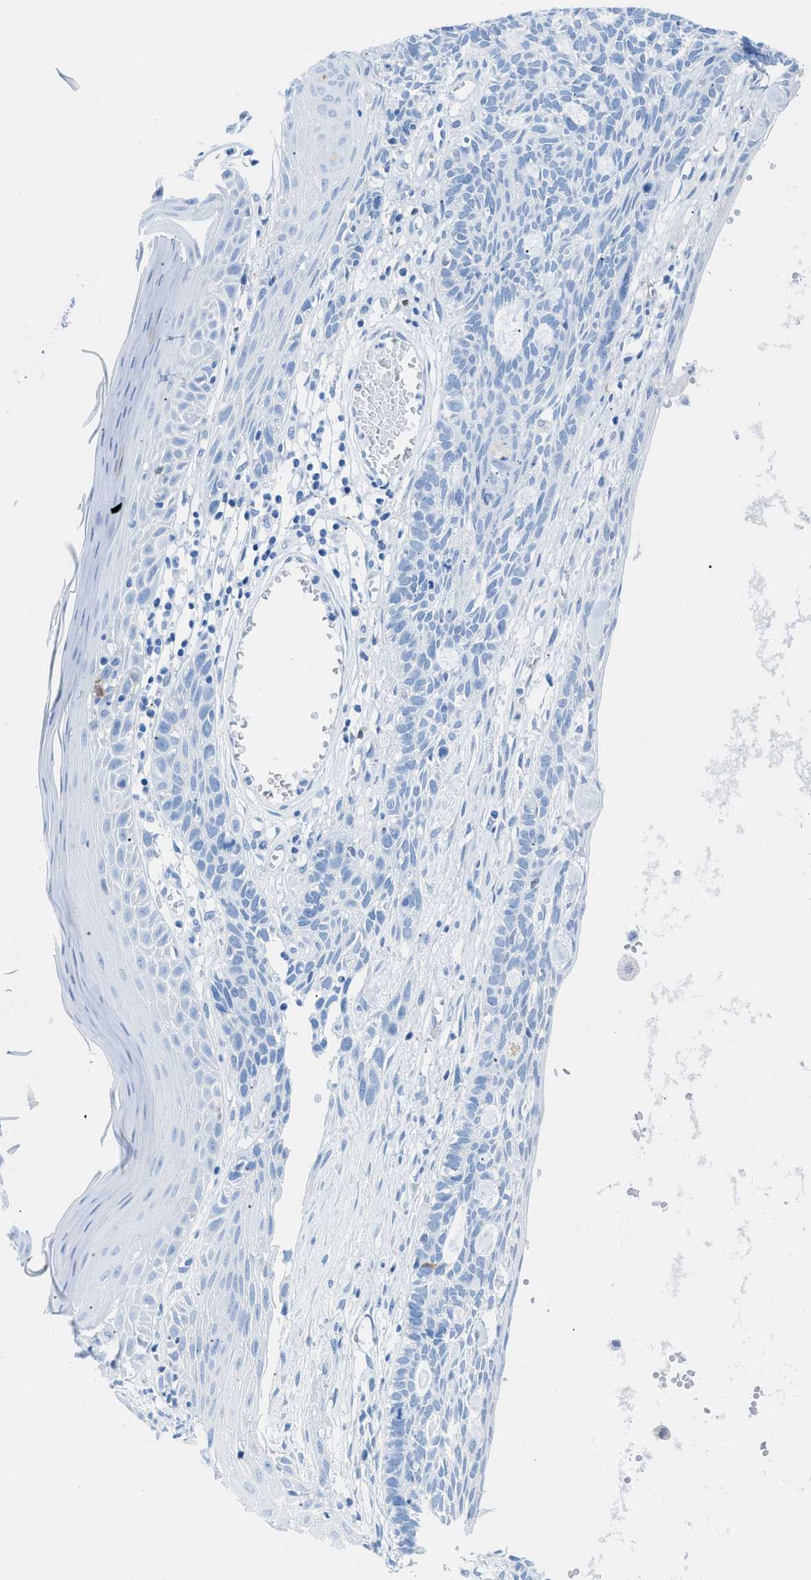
{"staining": {"intensity": "negative", "quantity": "none", "location": "none"}, "tissue": "skin cancer", "cell_type": "Tumor cells", "image_type": "cancer", "snomed": [{"axis": "morphology", "description": "Basal cell carcinoma"}, {"axis": "topography", "description": "Skin"}], "caption": "Immunohistochemical staining of skin cancer (basal cell carcinoma) shows no significant expression in tumor cells.", "gene": "TCL1A", "patient": {"sex": "male", "age": 67}}